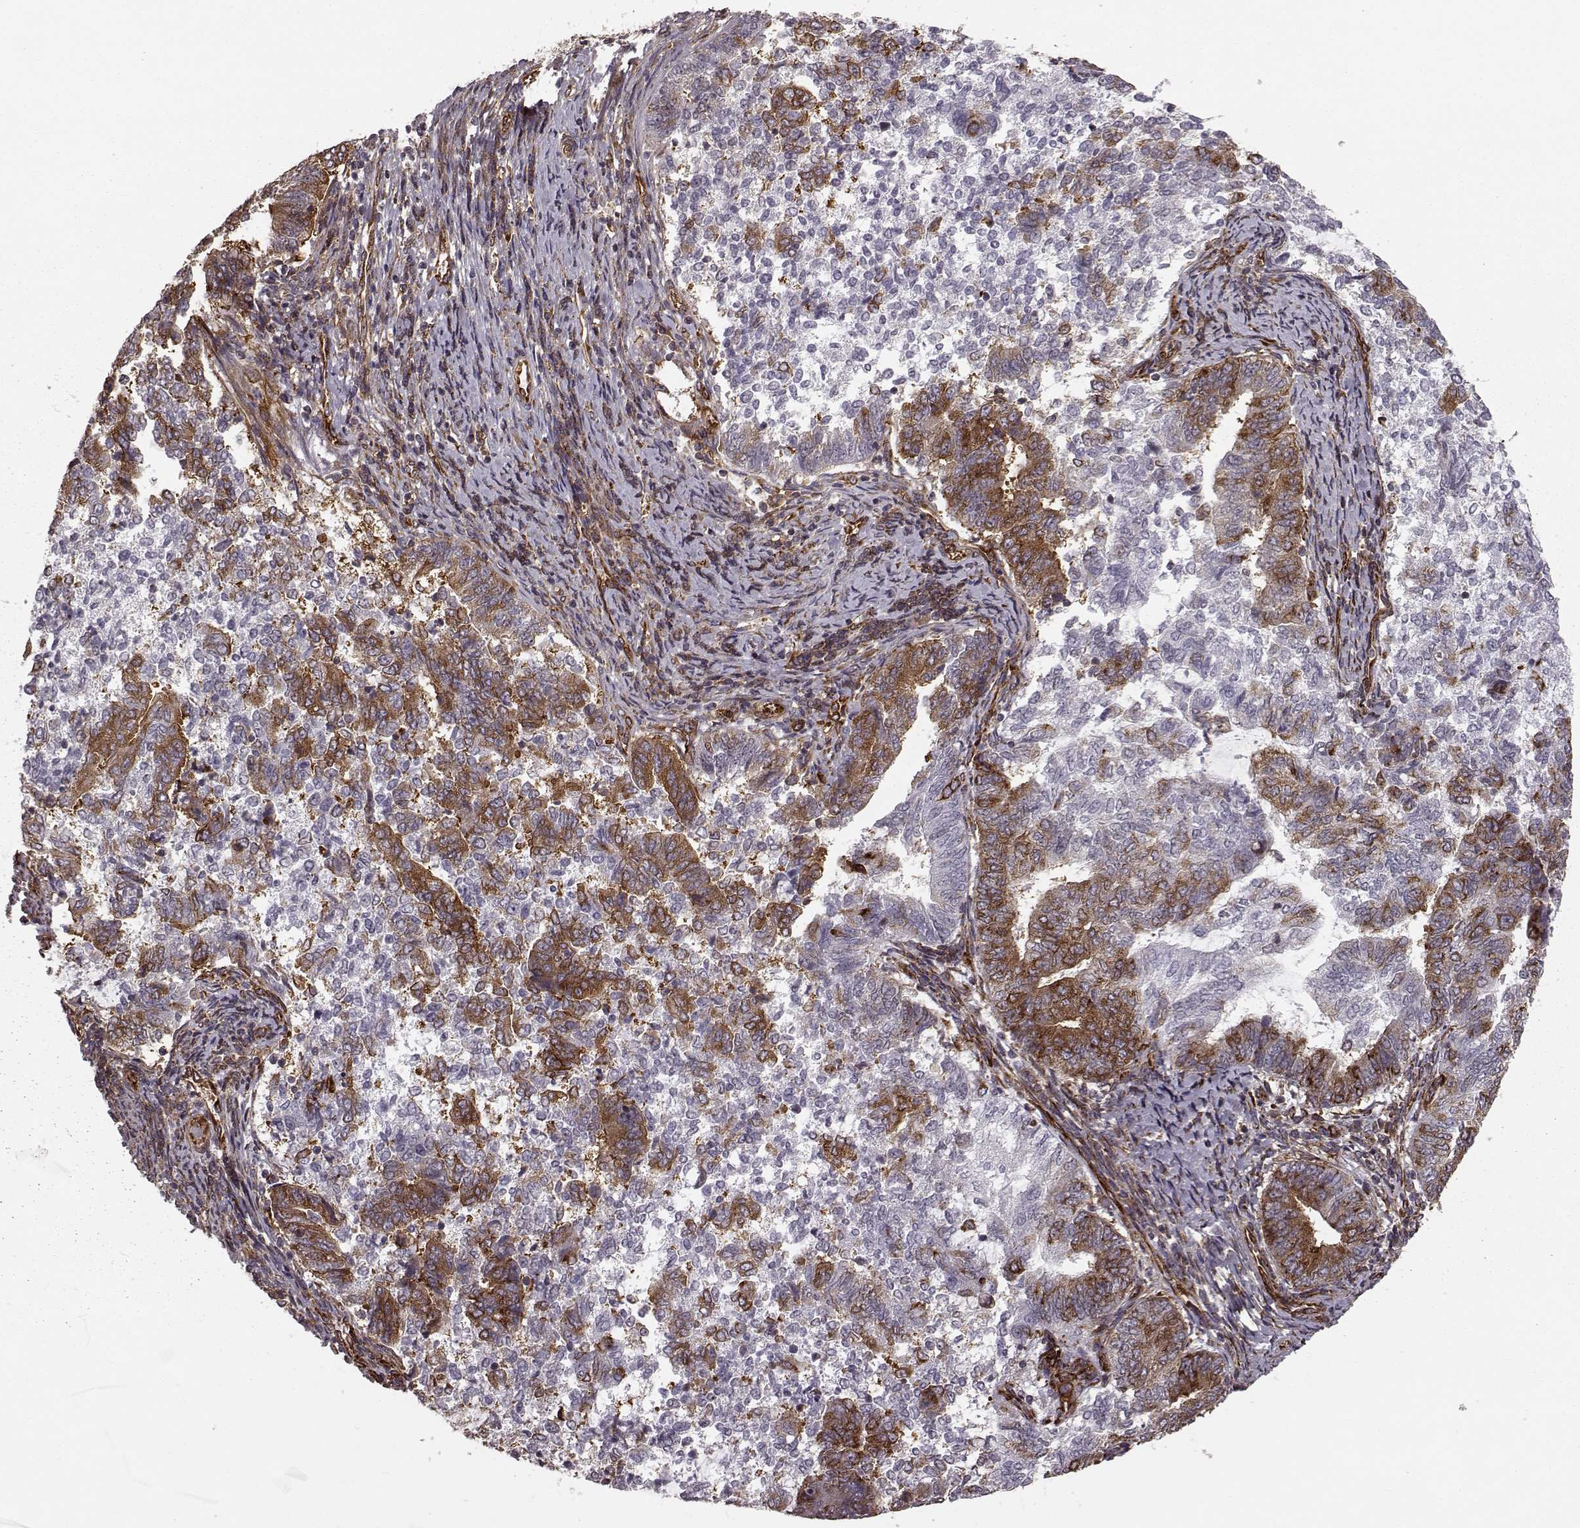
{"staining": {"intensity": "strong", "quantity": "25%-75%", "location": "cytoplasmic/membranous"}, "tissue": "endometrial cancer", "cell_type": "Tumor cells", "image_type": "cancer", "snomed": [{"axis": "morphology", "description": "Adenocarcinoma, NOS"}, {"axis": "topography", "description": "Endometrium"}], "caption": "Adenocarcinoma (endometrial) stained for a protein (brown) reveals strong cytoplasmic/membranous positive positivity in about 25%-75% of tumor cells.", "gene": "TMEM14A", "patient": {"sex": "female", "age": 65}}